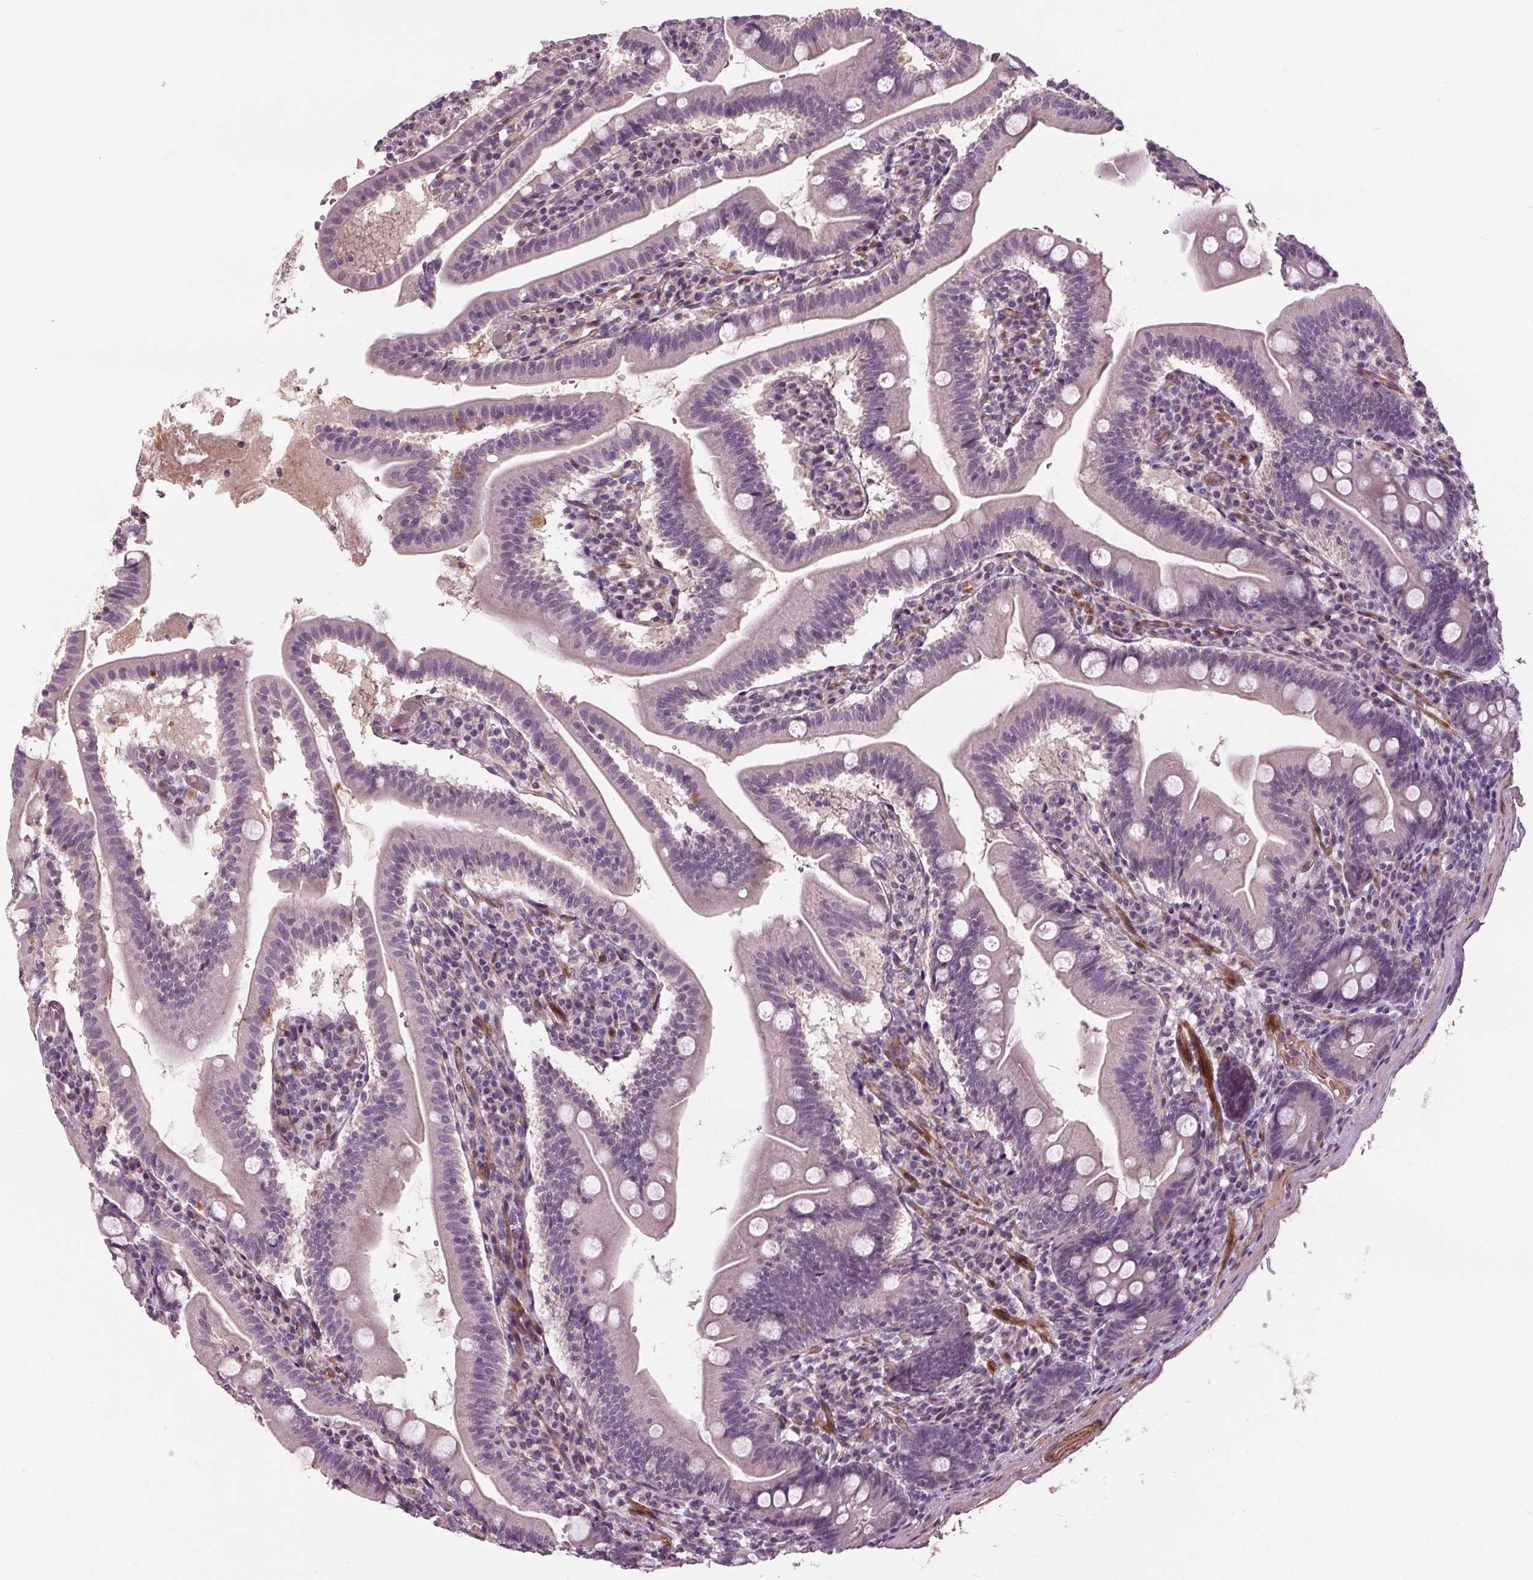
{"staining": {"intensity": "negative", "quantity": "none", "location": "none"}, "tissue": "duodenum", "cell_type": "Glandular cells", "image_type": "normal", "snomed": [{"axis": "morphology", "description": "Normal tissue, NOS"}, {"axis": "topography", "description": "Duodenum"}], "caption": "A histopathology image of duodenum stained for a protein shows no brown staining in glandular cells. (Immunohistochemistry (ihc), brightfield microscopy, high magnification).", "gene": "PDGFD", "patient": {"sex": "female", "age": 67}}